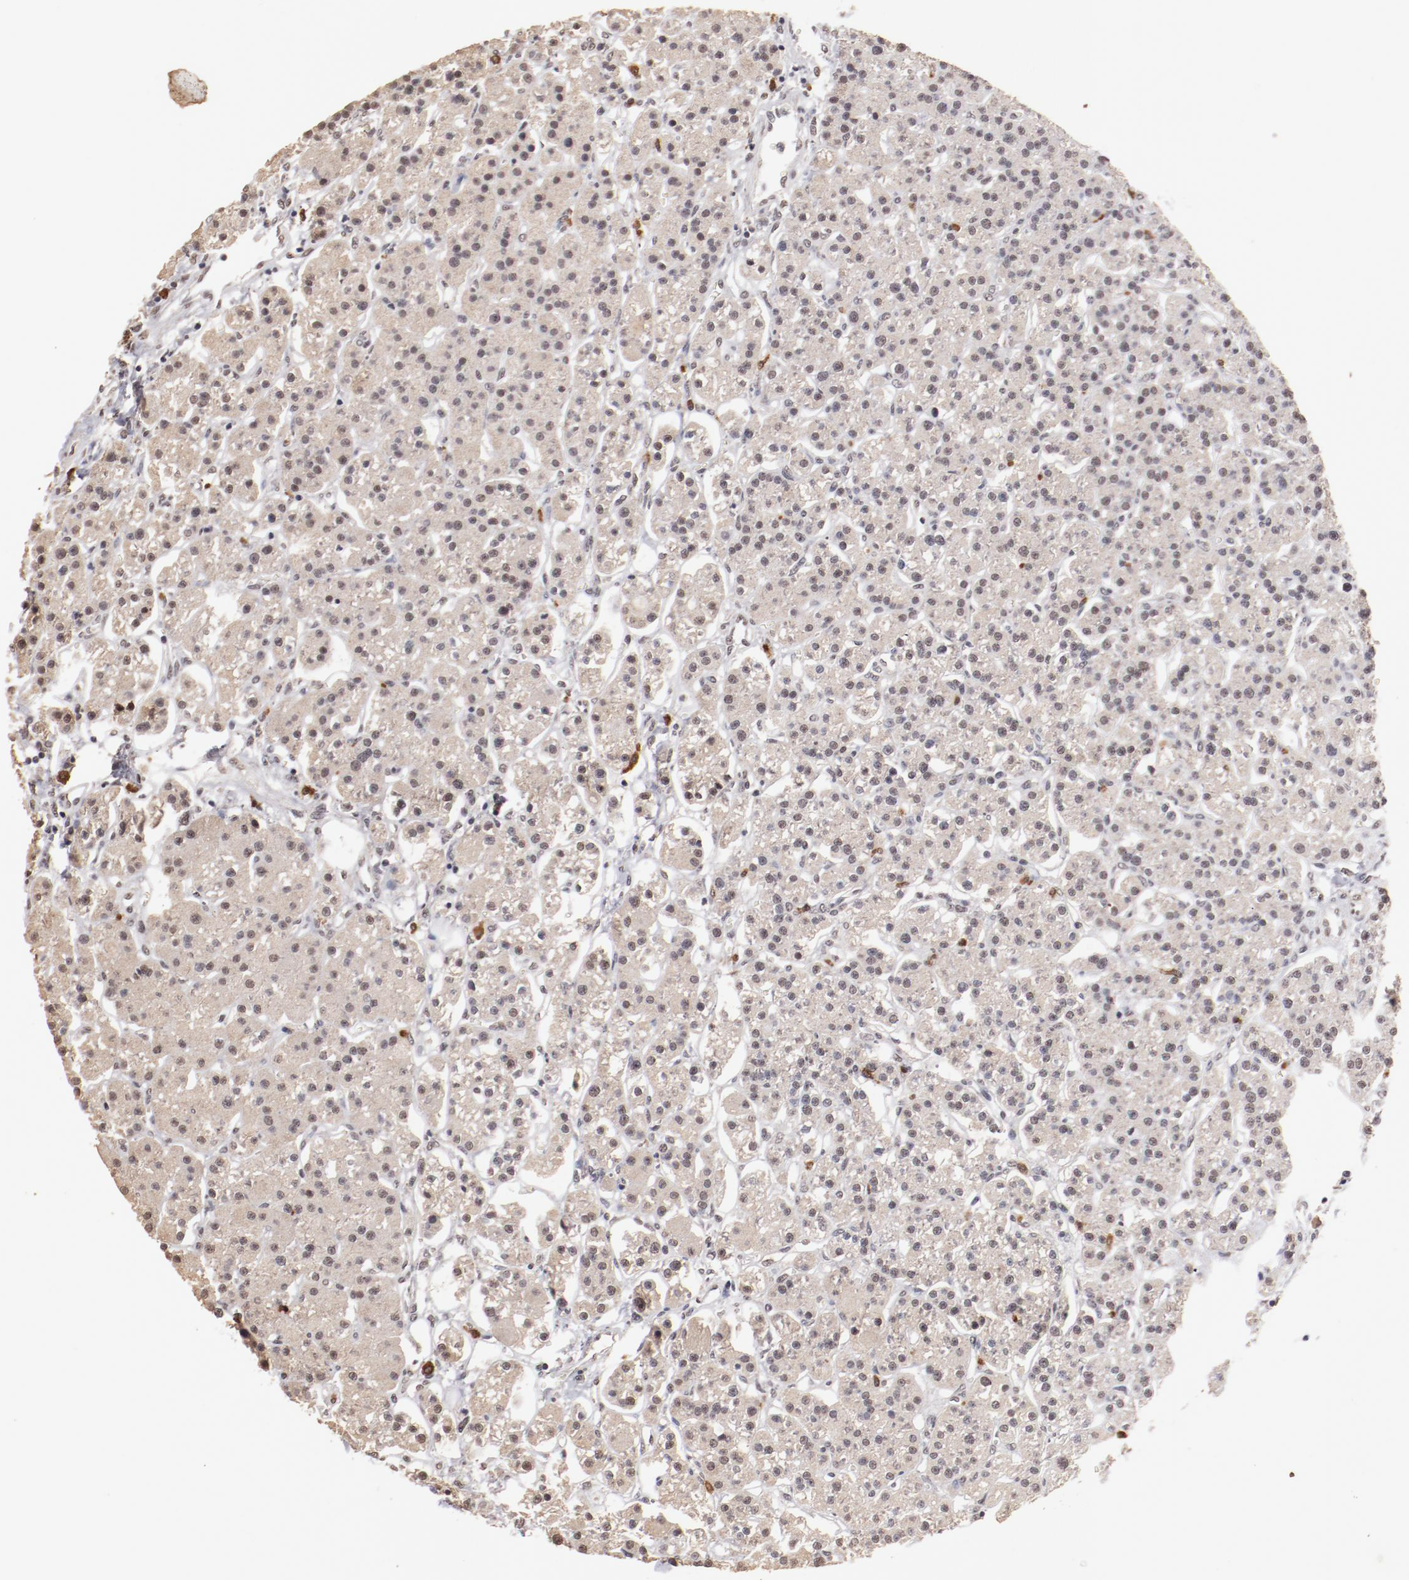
{"staining": {"intensity": "weak", "quantity": ">75%", "location": "cytoplasmic/membranous,nuclear"}, "tissue": "parathyroid gland", "cell_type": "Glandular cells", "image_type": "normal", "snomed": [{"axis": "morphology", "description": "Normal tissue, NOS"}, {"axis": "topography", "description": "Parathyroid gland"}], "caption": "A brown stain labels weak cytoplasmic/membranous,nuclear staining of a protein in glandular cells of unremarkable parathyroid gland. The staining was performed using DAB to visualize the protein expression in brown, while the nuclei were stained in blue with hematoxylin (Magnification: 20x).", "gene": "CLOCK", "patient": {"sex": "female", "age": 58}}